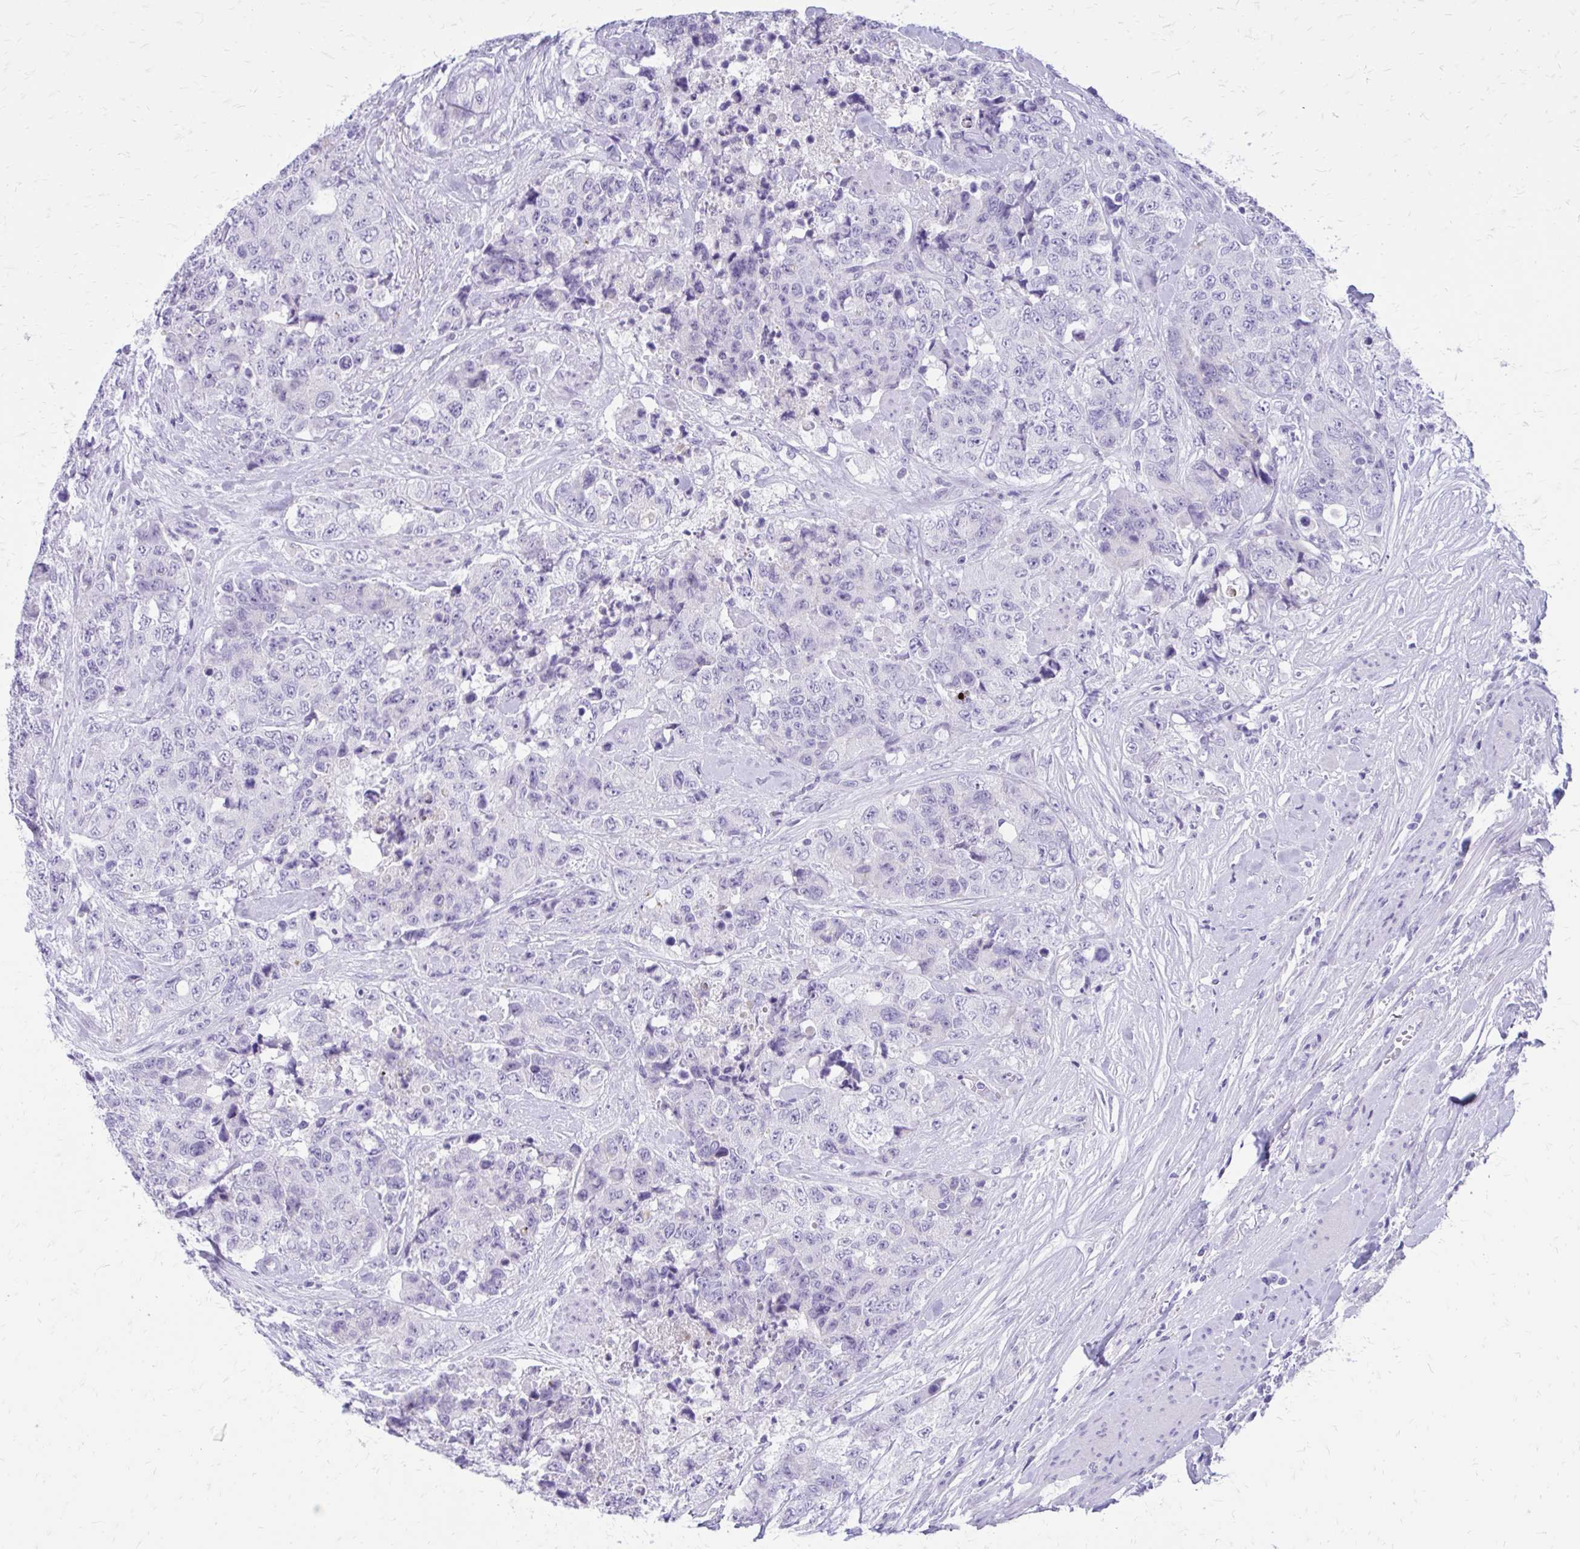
{"staining": {"intensity": "negative", "quantity": "none", "location": "none"}, "tissue": "urothelial cancer", "cell_type": "Tumor cells", "image_type": "cancer", "snomed": [{"axis": "morphology", "description": "Urothelial carcinoma, High grade"}, {"axis": "topography", "description": "Urinary bladder"}], "caption": "Human urothelial cancer stained for a protein using immunohistochemistry (IHC) displays no expression in tumor cells.", "gene": "LCN15", "patient": {"sex": "female", "age": 78}}